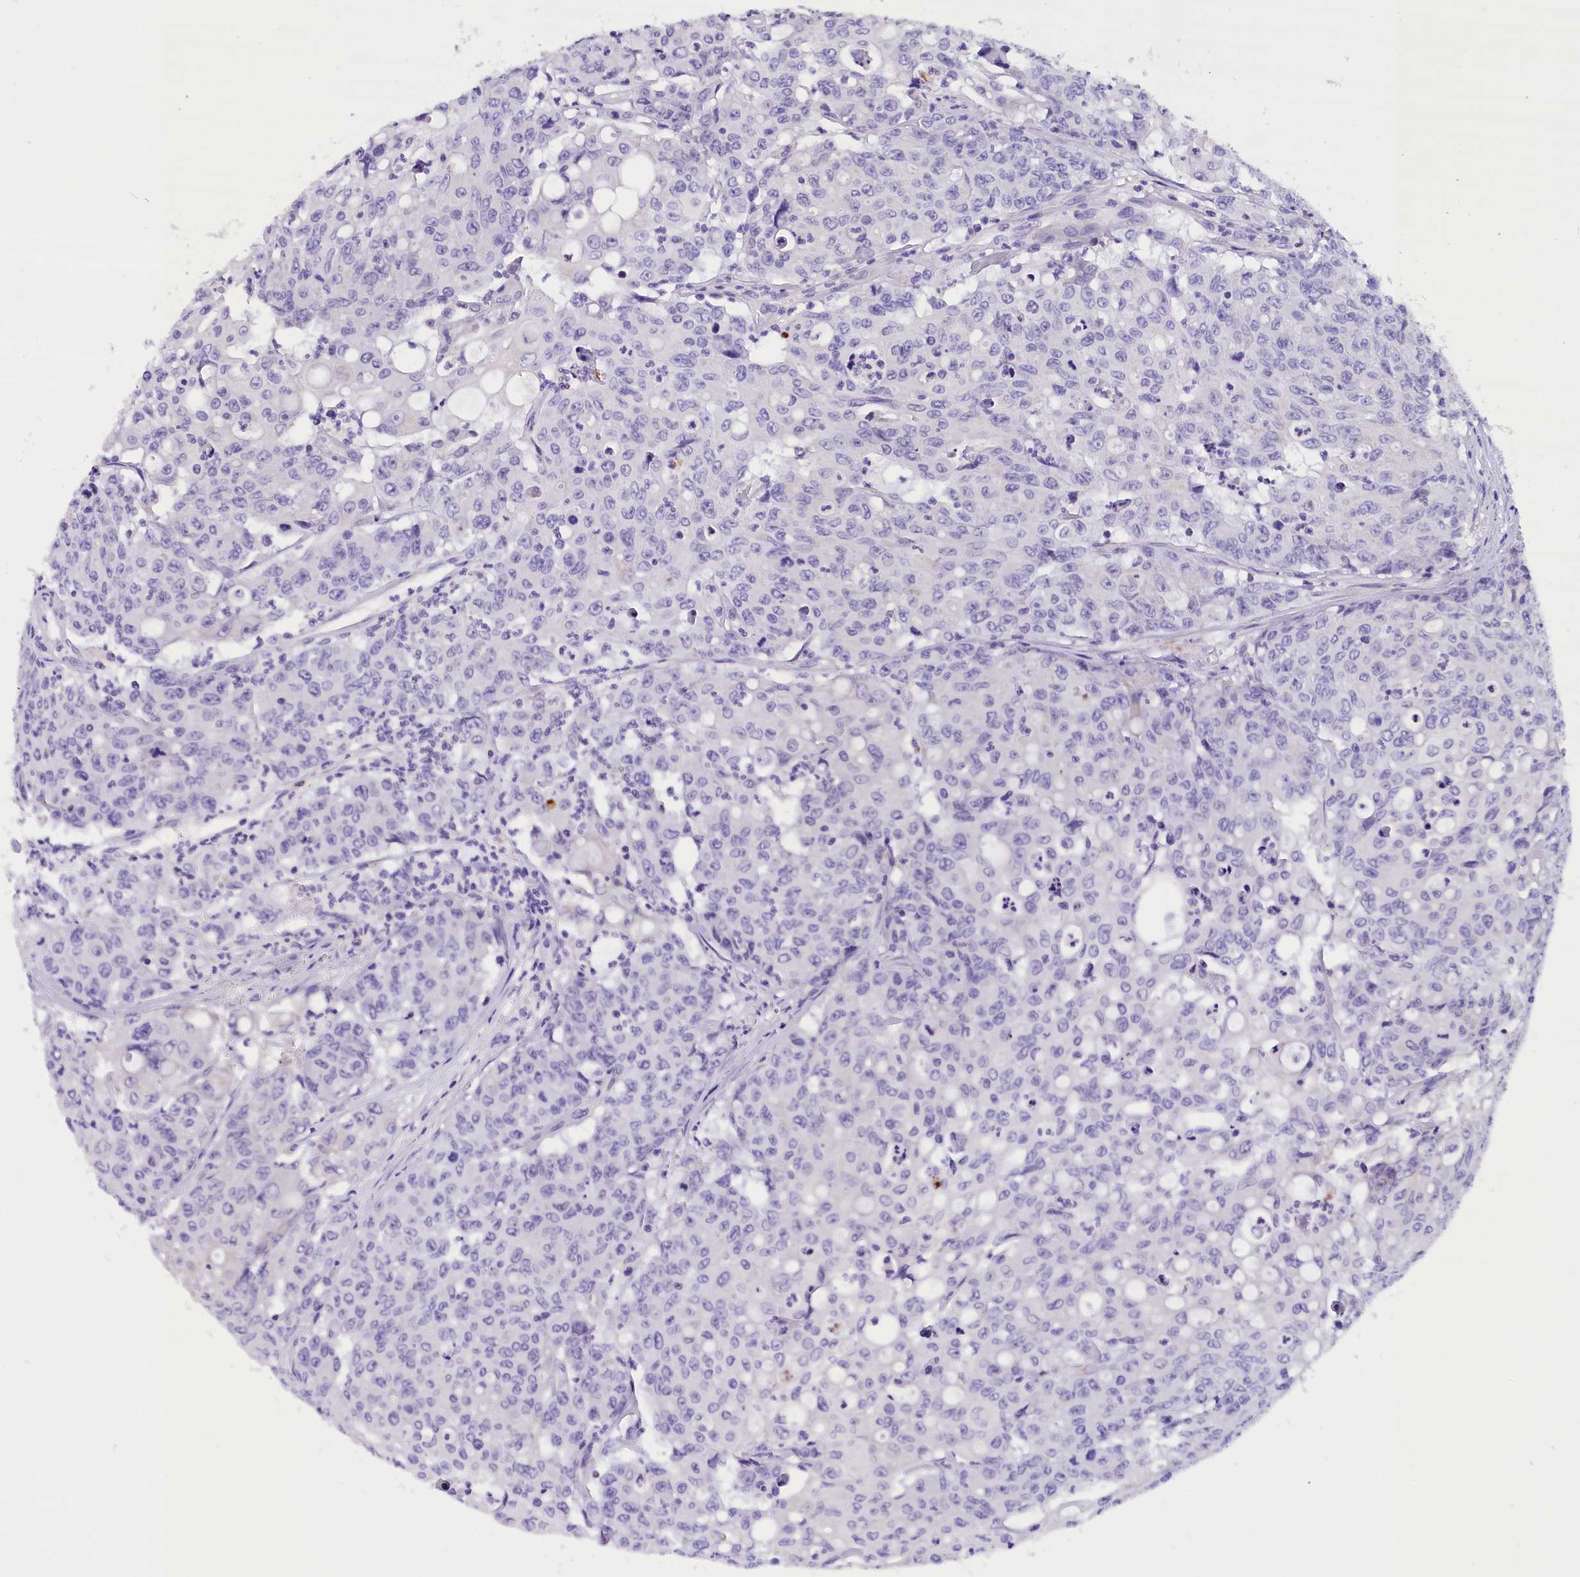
{"staining": {"intensity": "negative", "quantity": "none", "location": "none"}, "tissue": "colorectal cancer", "cell_type": "Tumor cells", "image_type": "cancer", "snomed": [{"axis": "morphology", "description": "Adenocarcinoma, NOS"}, {"axis": "topography", "description": "Colon"}], "caption": "High power microscopy image of an IHC image of adenocarcinoma (colorectal), revealing no significant positivity in tumor cells.", "gene": "ABAT", "patient": {"sex": "male", "age": 51}}